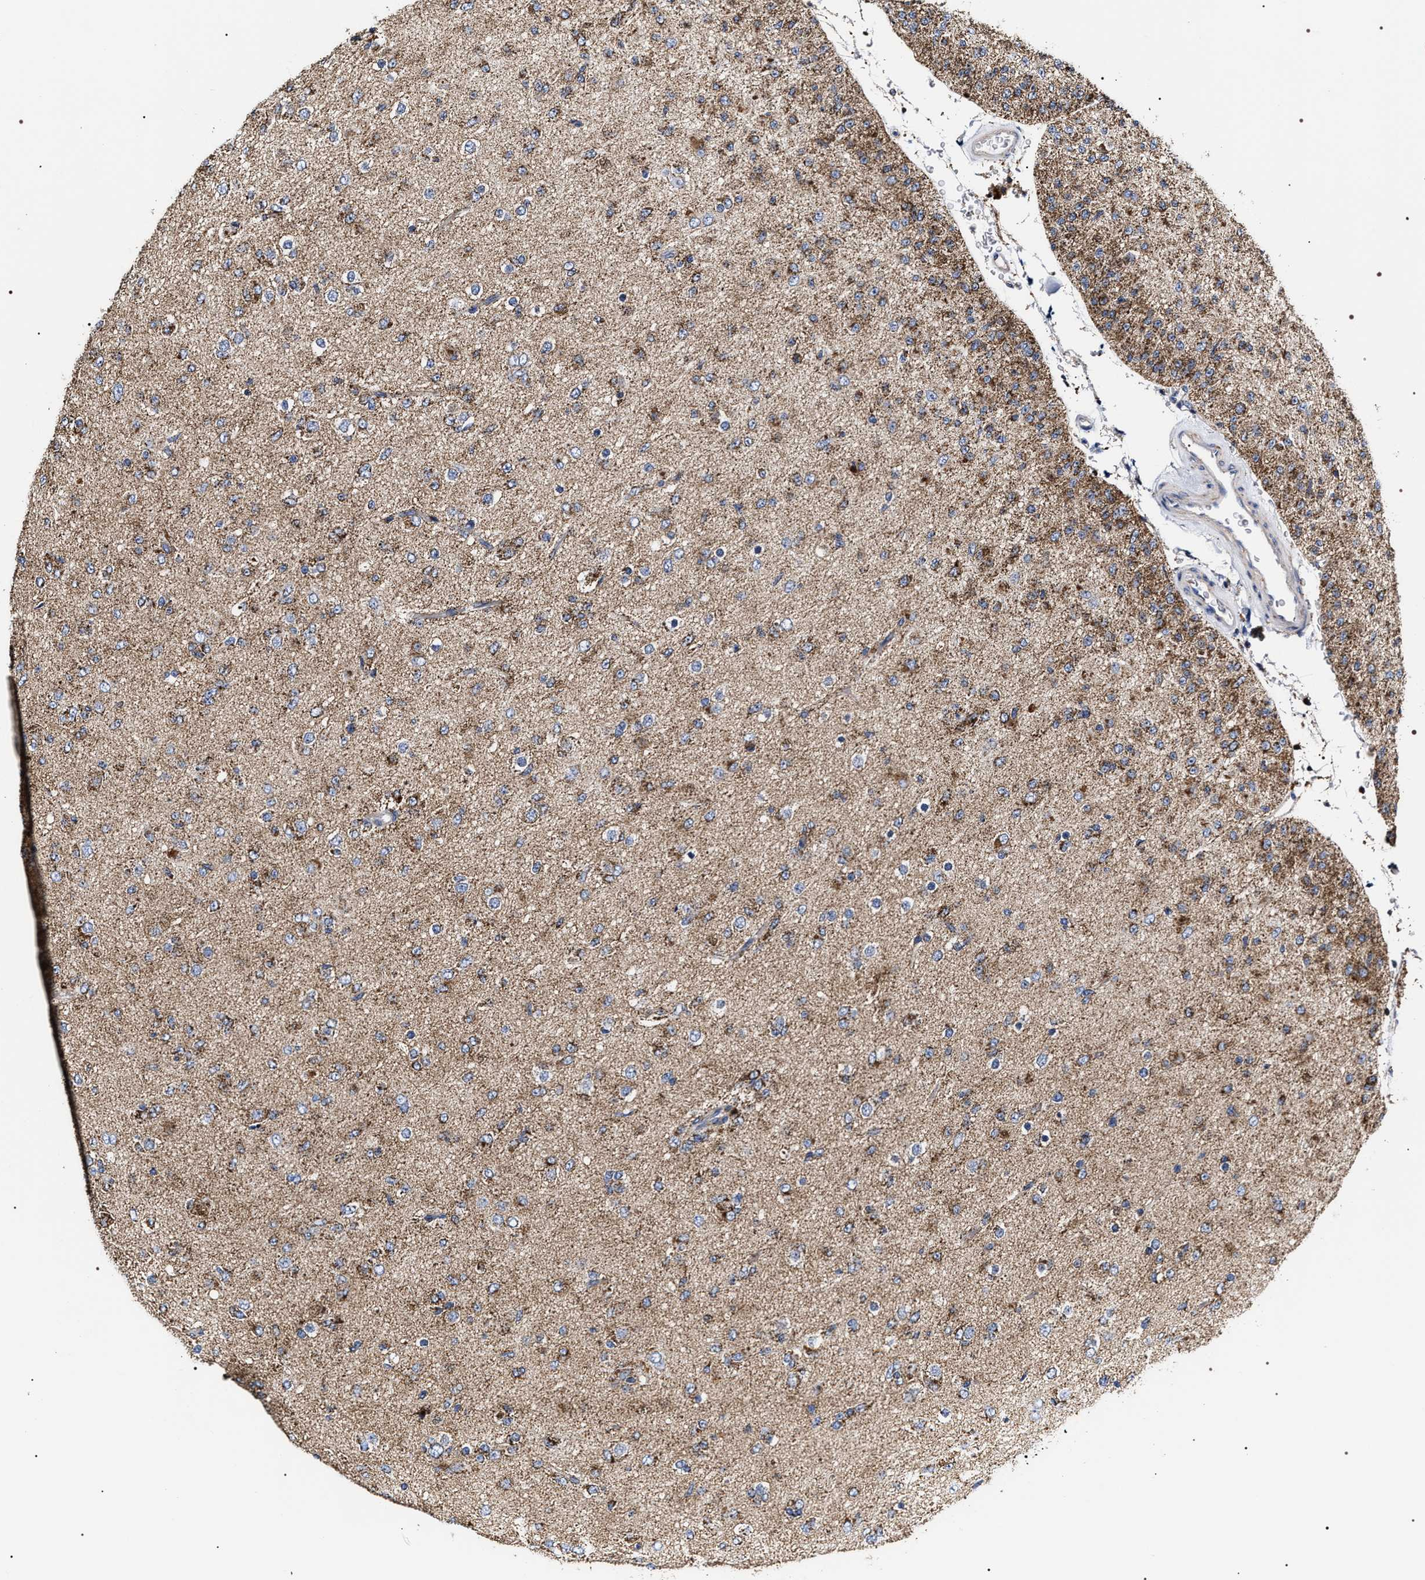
{"staining": {"intensity": "moderate", "quantity": "25%-75%", "location": "cytoplasmic/membranous"}, "tissue": "glioma", "cell_type": "Tumor cells", "image_type": "cancer", "snomed": [{"axis": "morphology", "description": "Glioma, malignant, Low grade"}, {"axis": "topography", "description": "Brain"}], "caption": "A photomicrograph of glioma stained for a protein exhibits moderate cytoplasmic/membranous brown staining in tumor cells.", "gene": "COG5", "patient": {"sex": "male", "age": 65}}